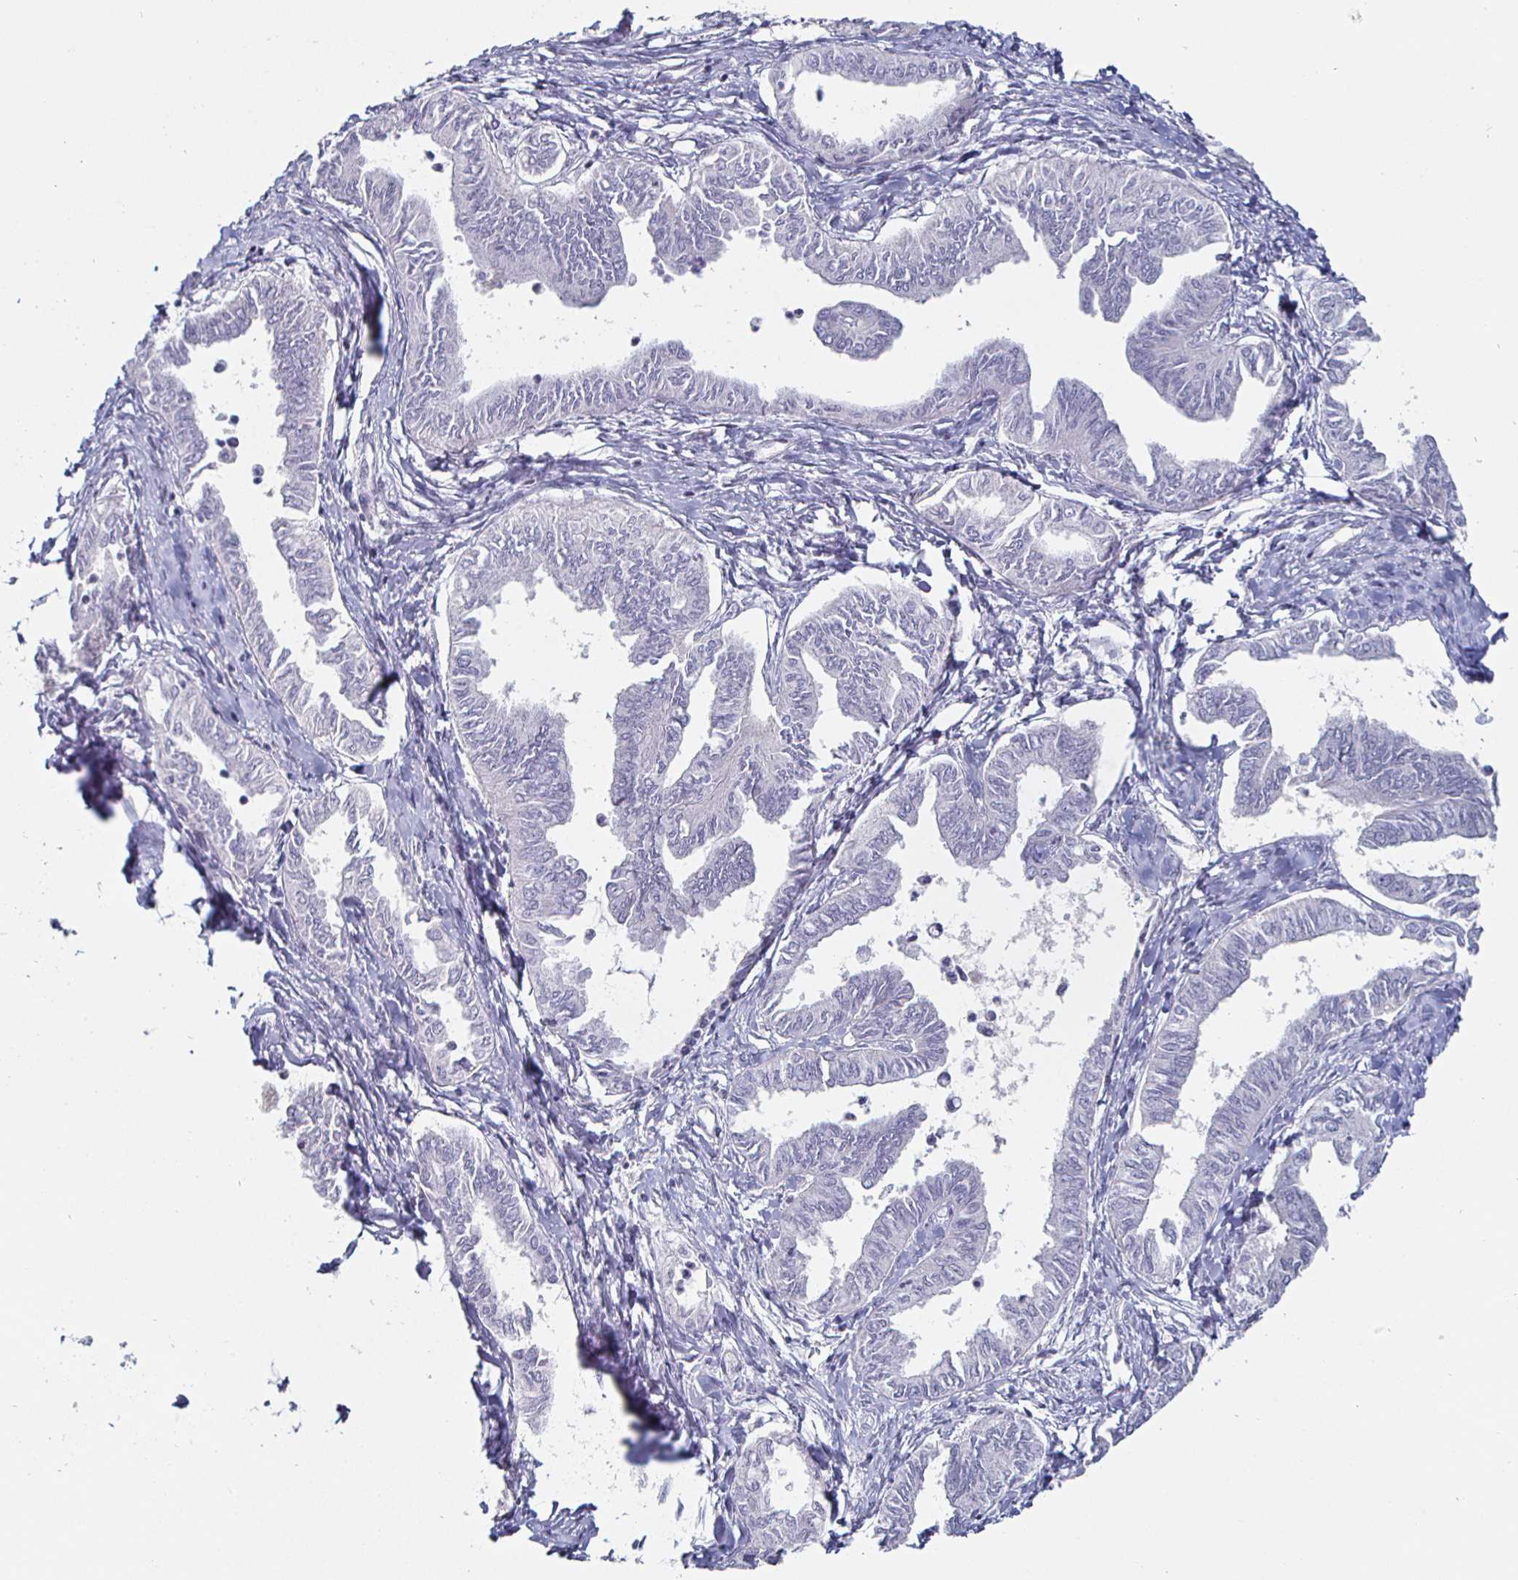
{"staining": {"intensity": "negative", "quantity": "none", "location": "none"}, "tissue": "ovarian cancer", "cell_type": "Tumor cells", "image_type": "cancer", "snomed": [{"axis": "morphology", "description": "Carcinoma, endometroid"}, {"axis": "topography", "description": "Ovary"}], "caption": "Protein analysis of ovarian cancer exhibits no significant expression in tumor cells.", "gene": "DMRTB1", "patient": {"sex": "female", "age": 70}}